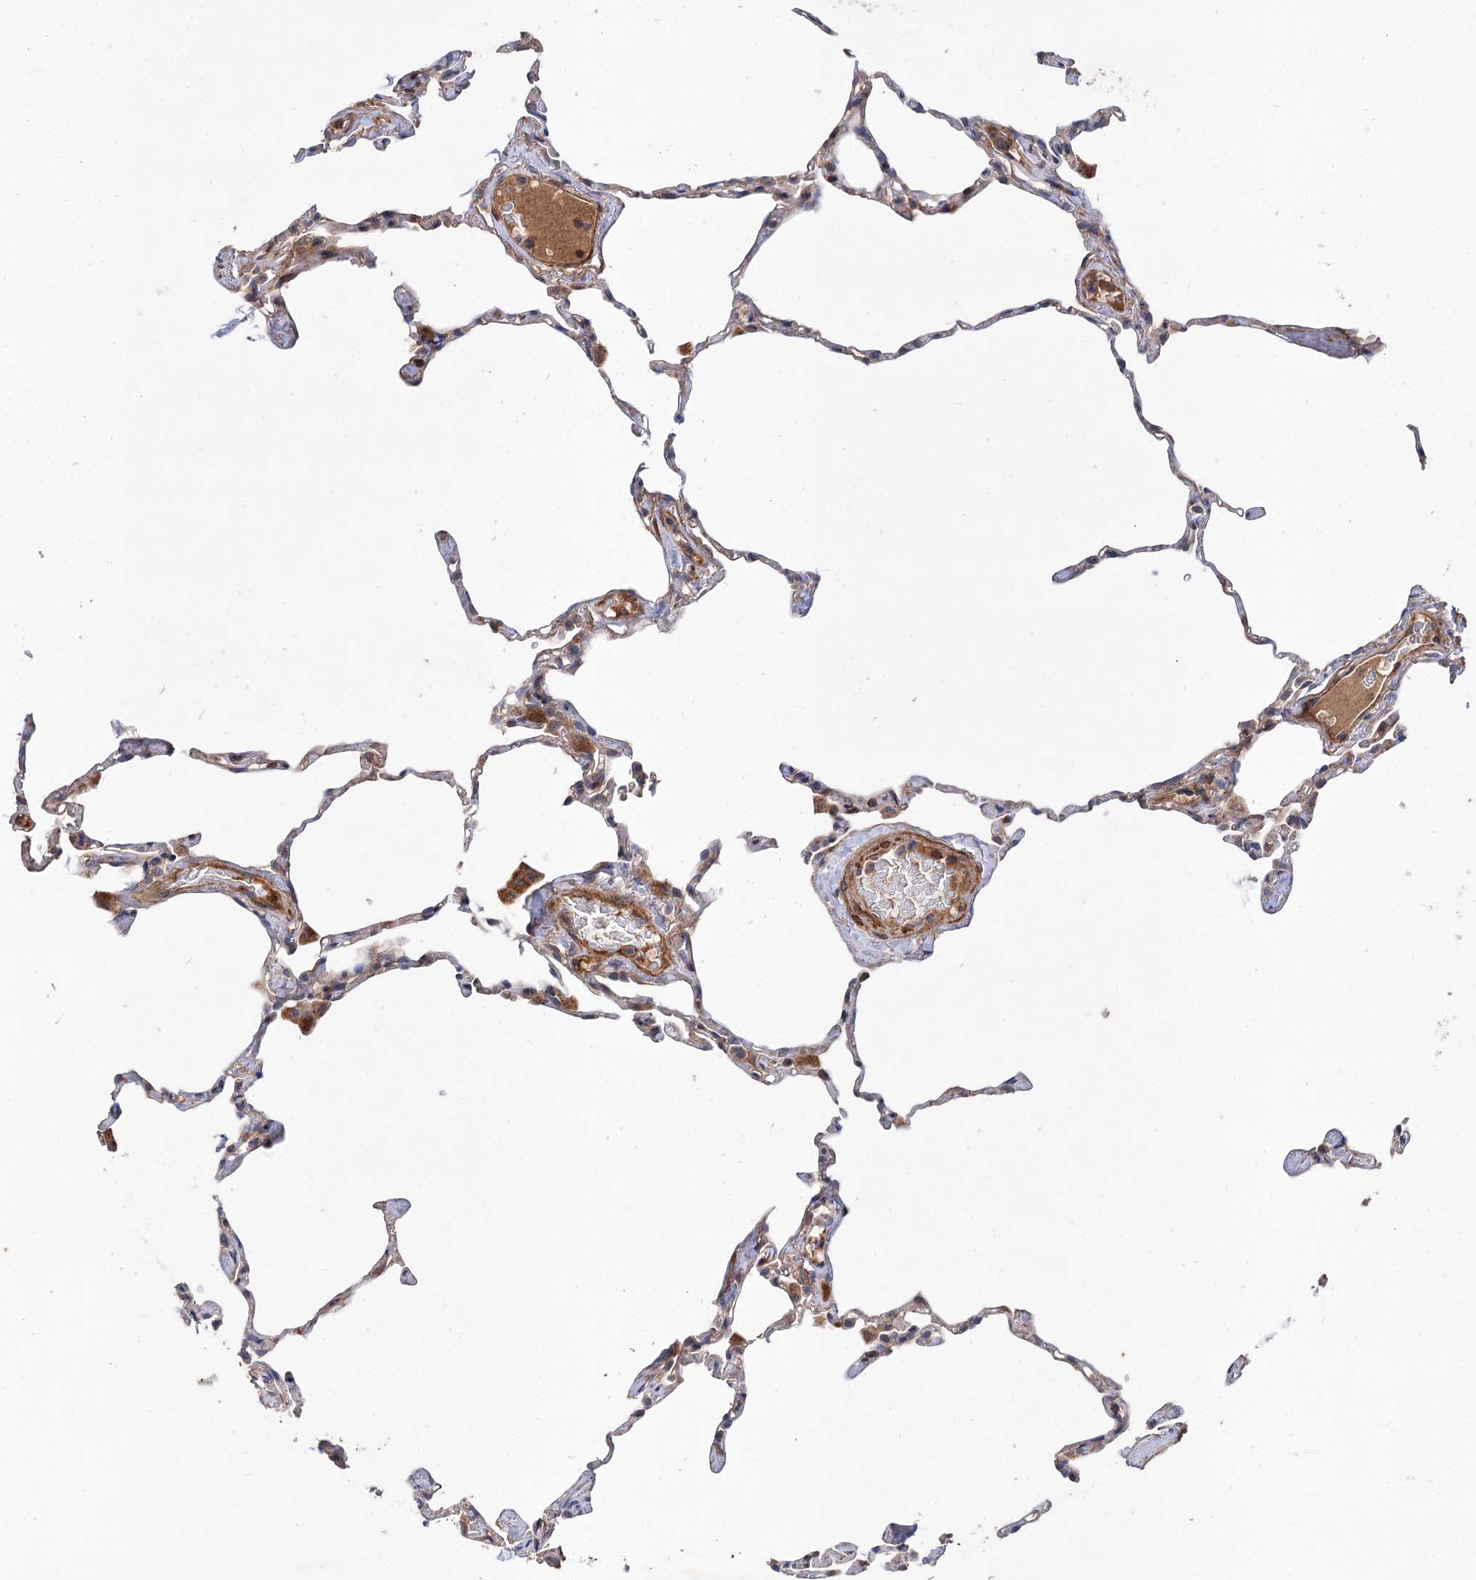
{"staining": {"intensity": "weak", "quantity": "25%-75%", "location": "cytoplasmic/membranous"}, "tissue": "lung", "cell_type": "Alveolar cells", "image_type": "normal", "snomed": [{"axis": "morphology", "description": "Normal tissue, NOS"}, {"axis": "topography", "description": "Lung"}], "caption": "Protein positivity by immunohistochemistry reveals weak cytoplasmic/membranous positivity in about 25%-75% of alveolar cells in benign lung.", "gene": "FBXW8", "patient": {"sex": "male", "age": 65}}